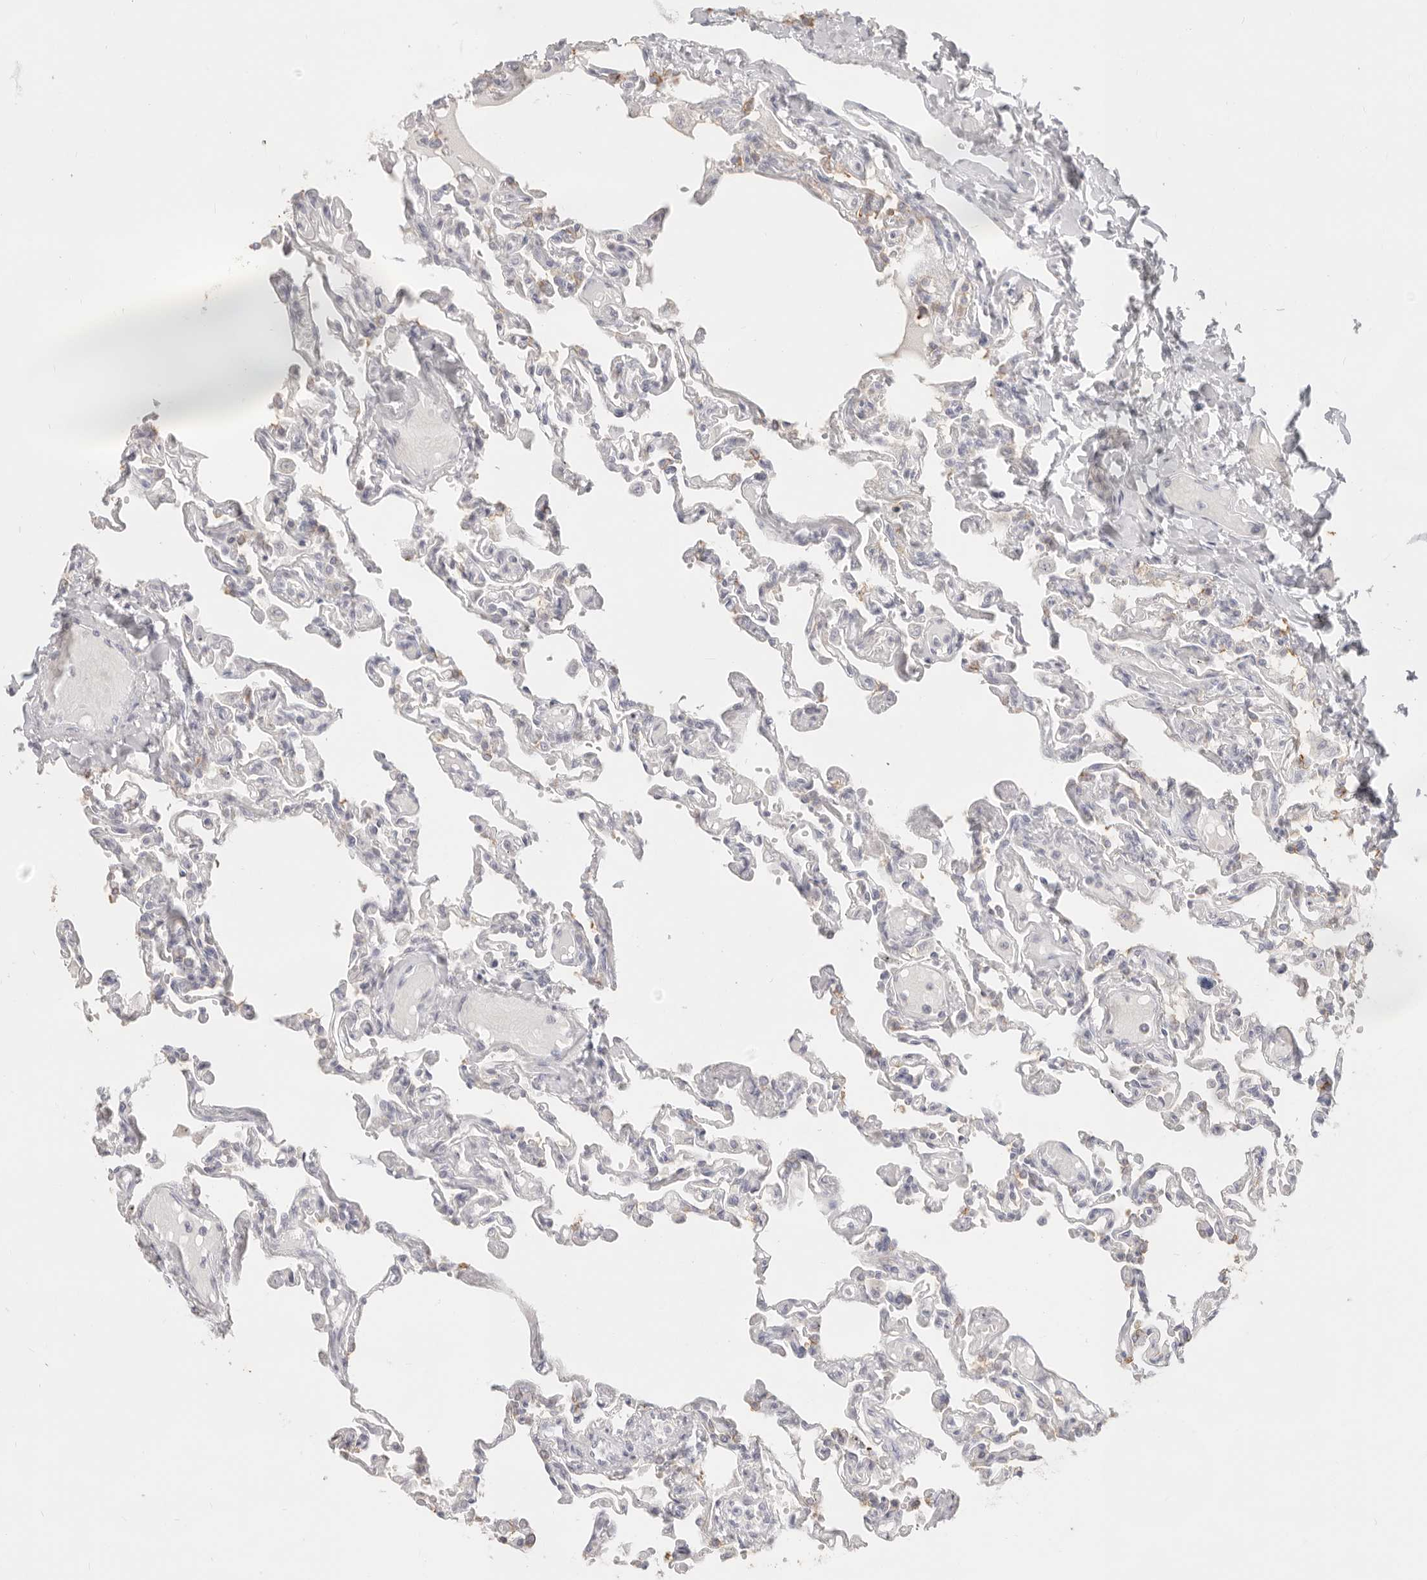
{"staining": {"intensity": "moderate", "quantity": "<25%", "location": "cytoplasmic/membranous"}, "tissue": "lung", "cell_type": "Alveolar cells", "image_type": "normal", "snomed": [{"axis": "morphology", "description": "Normal tissue, NOS"}, {"axis": "topography", "description": "Lung"}], "caption": "Moderate cytoplasmic/membranous protein positivity is appreciated in approximately <25% of alveolar cells in lung. (DAB (3,3'-diaminobenzidine) IHC with brightfield microscopy, high magnification).", "gene": "EPCAM", "patient": {"sex": "male", "age": 21}}